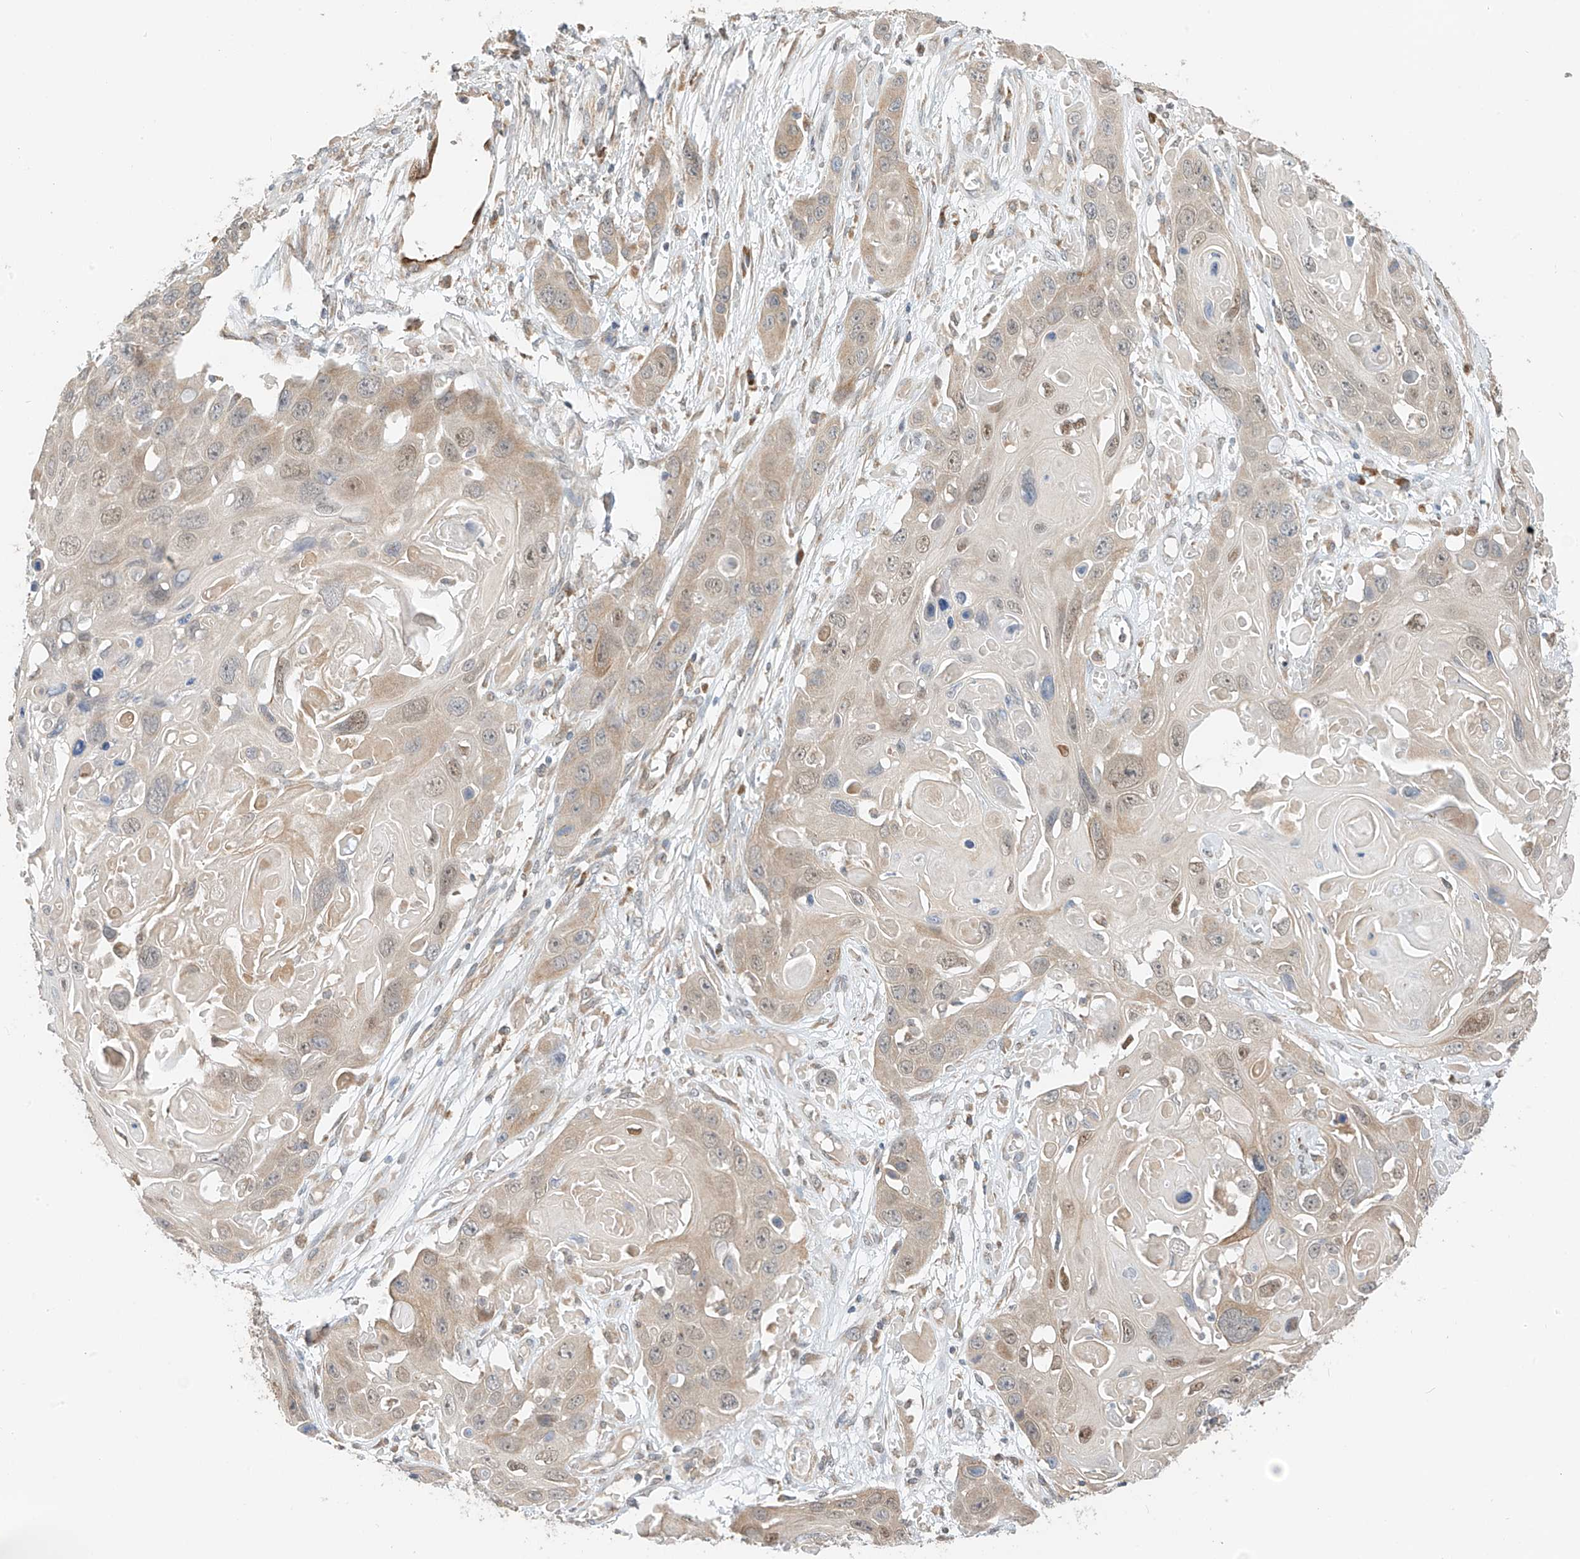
{"staining": {"intensity": "weak", "quantity": "25%-75%", "location": "cytoplasmic/membranous"}, "tissue": "skin cancer", "cell_type": "Tumor cells", "image_type": "cancer", "snomed": [{"axis": "morphology", "description": "Squamous cell carcinoma, NOS"}, {"axis": "topography", "description": "Skin"}], "caption": "A brown stain labels weak cytoplasmic/membranous expression of a protein in human skin cancer tumor cells.", "gene": "PPA2", "patient": {"sex": "male", "age": 55}}